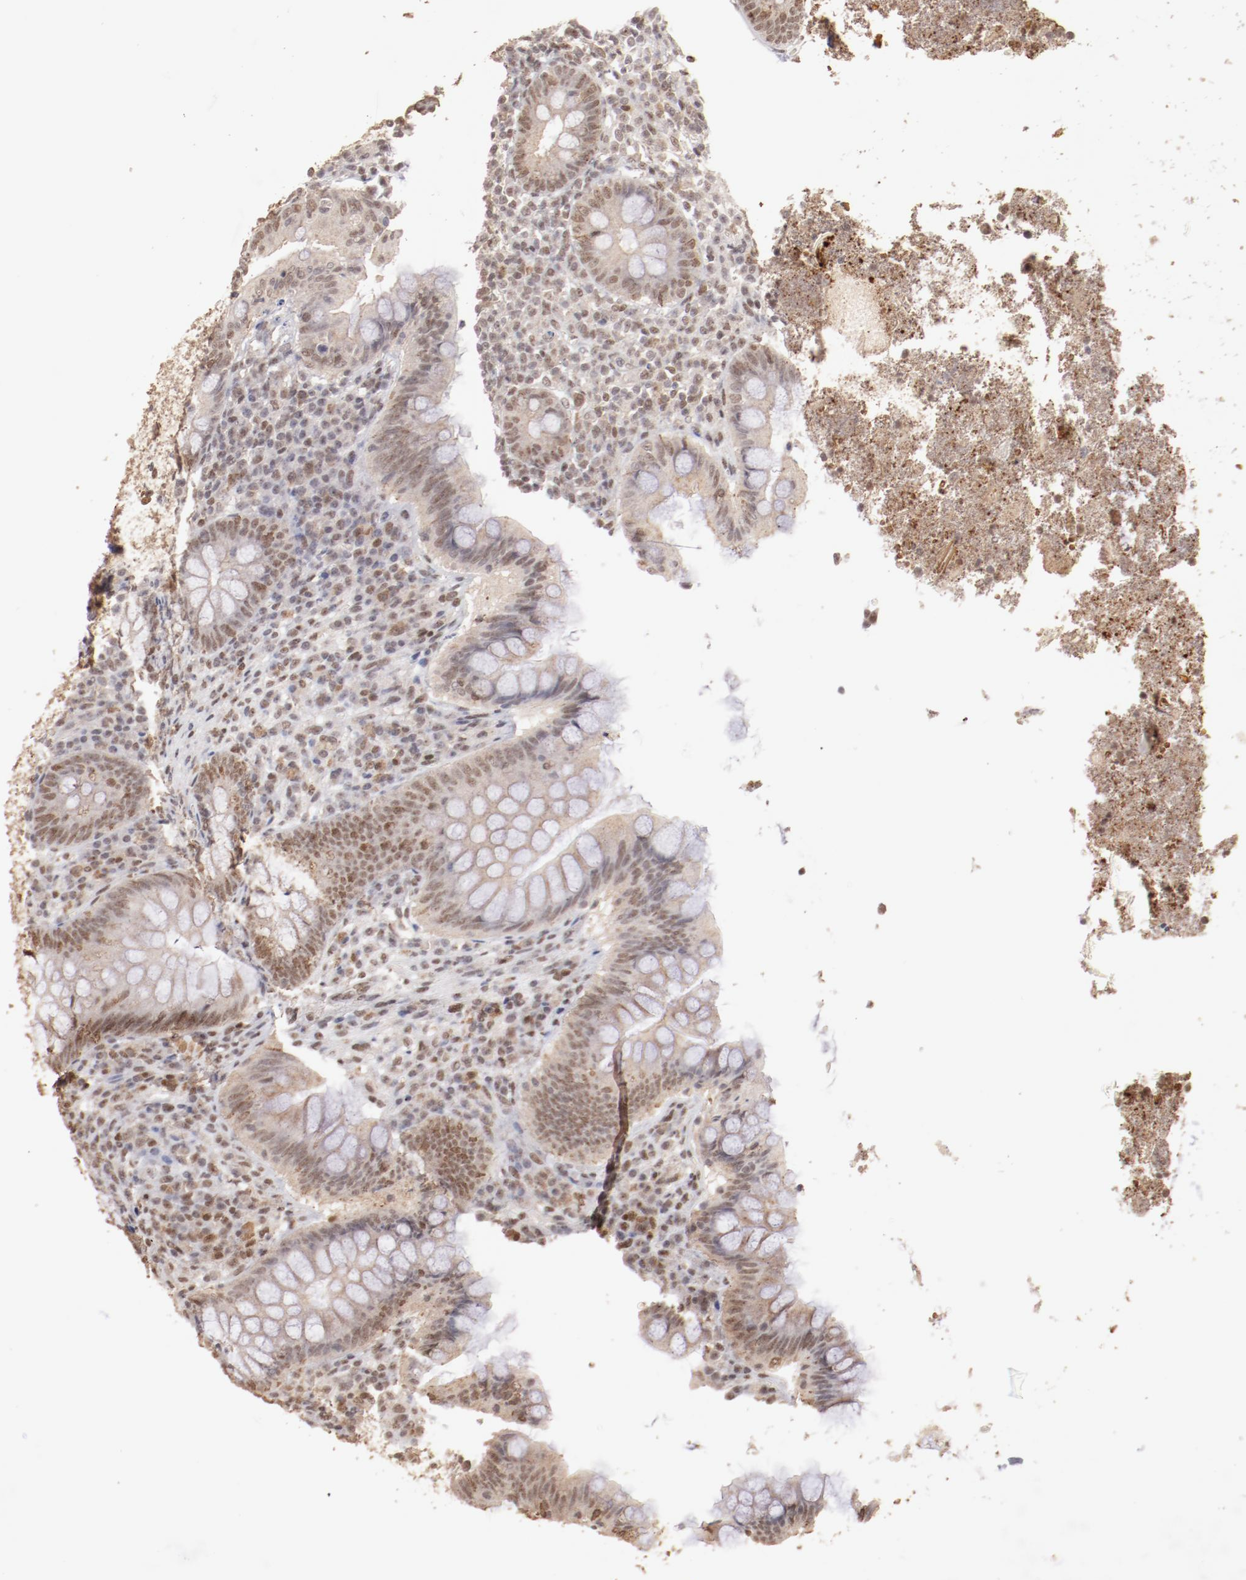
{"staining": {"intensity": "moderate", "quantity": ">75%", "location": "cytoplasmic/membranous,nuclear"}, "tissue": "appendix", "cell_type": "Glandular cells", "image_type": "normal", "snomed": [{"axis": "morphology", "description": "Normal tissue, NOS"}, {"axis": "topography", "description": "Appendix"}], "caption": "Brown immunohistochemical staining in benign human appendix shows moderate cytoplasmic/membranous,nuclear positivity in about >75% of glandular cells. (brown staining indicates protein expression, while blue staining denotes nuclei).", "gene": "CLOCK", "patient": {"sex": "female", "age": 66}}